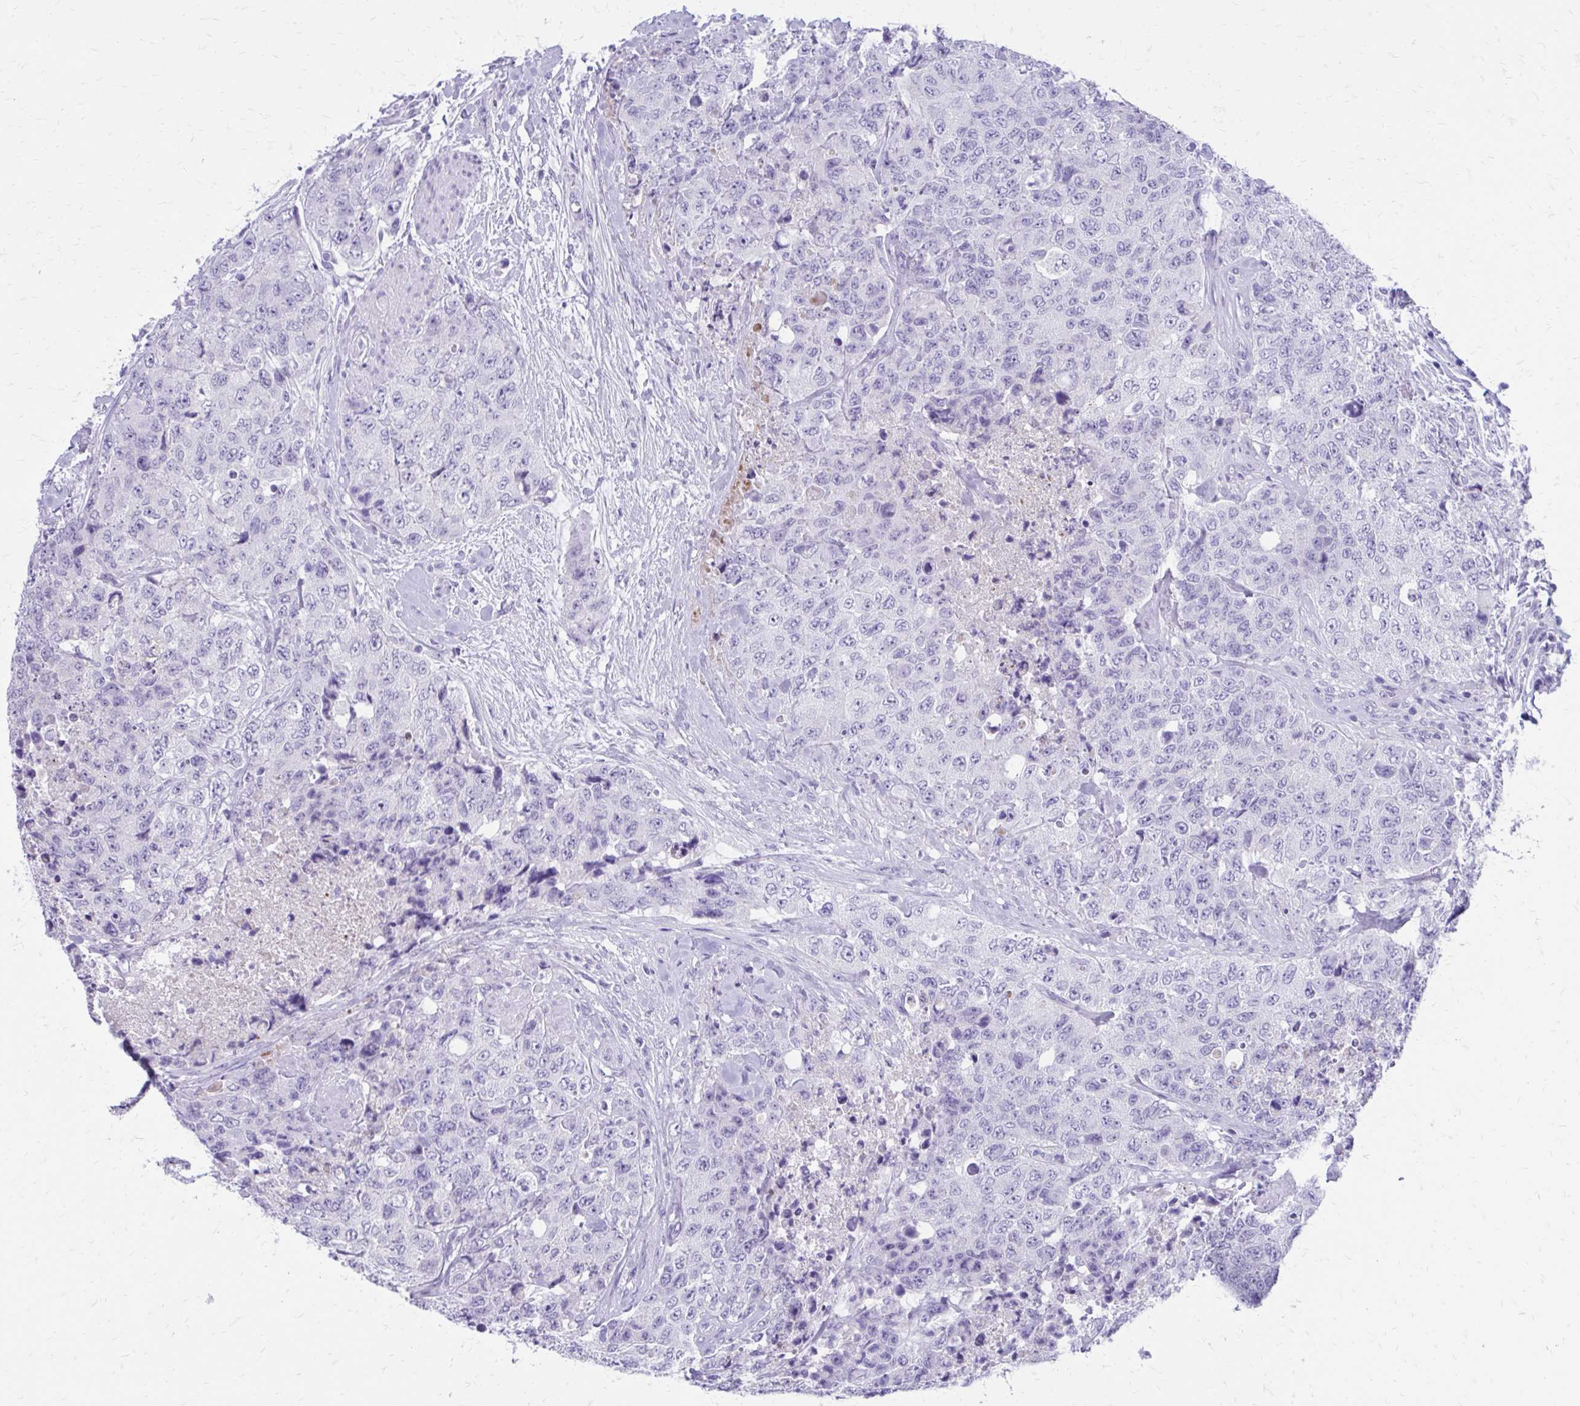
{"staining": {"intensity": "negative", "quantity": "none", "location": "none"}, "tissue": "urothelial cancer", "cell_type": "Tumor cells", "image_type": "cancer", "snomed": [{"axis": "morphology", "description": "Urothelial carcinoma, High grade"}, {"axis": "topography", "description": "Urinary bladder"}], "caption": "An image of high-grade urothelial carcinoma stained for a protein displays no brown staining in tumor cells. (Brightfield microscopy of DAB IHC at high magnification).", "gene": "LCN15", "patient": {"sex": "female", "age": 78}}